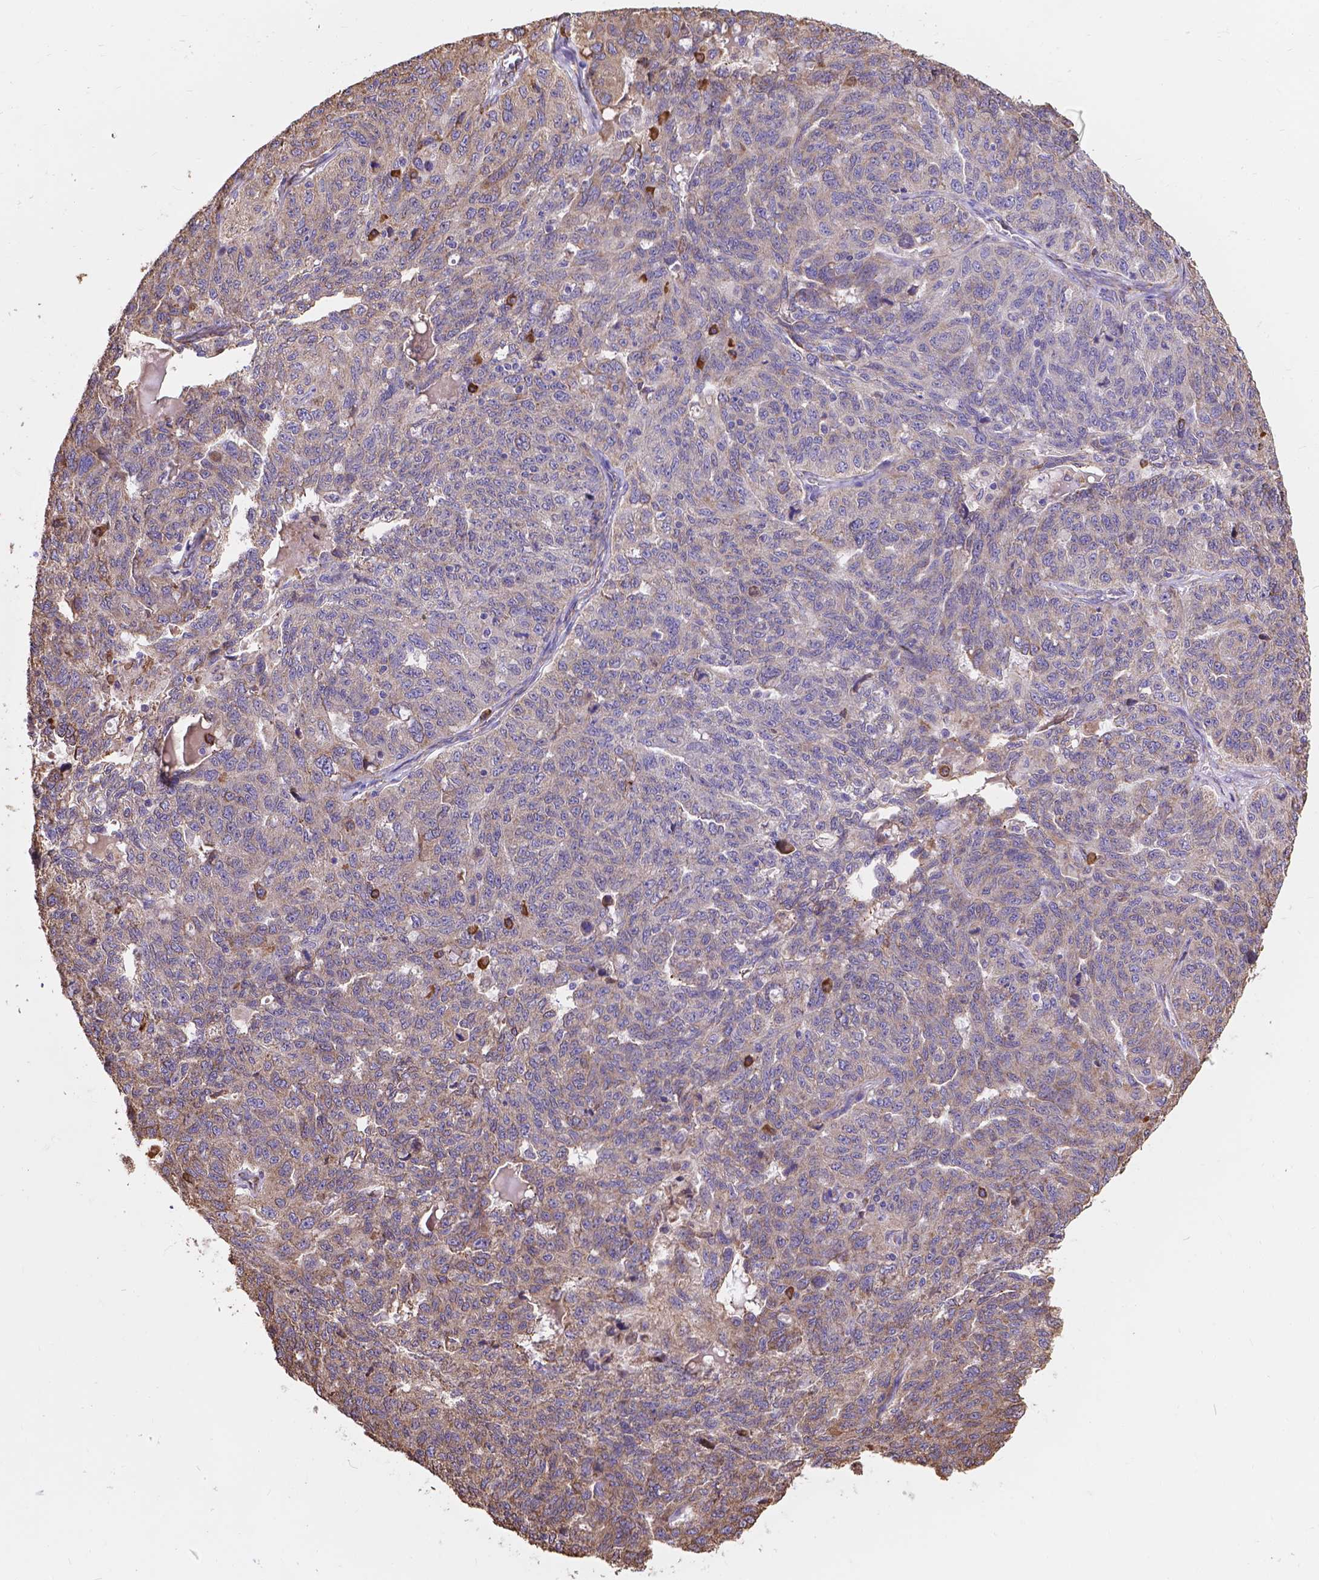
{"staining": {"intensity": "weak", "quantity": "<25%", "location": "cytoplasmic/membranous"}, "tissue": "ovarian cancer", "cell_type": "Tumor cells", "image_type": "cancer", "snomed": [{"axis": "morphology", "description": "Cystadenocarcinoma, serous, NOS"}, {"axis": "topography", "description": "Ovary"}], "caption": "Ovarian cancer stained for a protein using immunohistochemistry (IHC) exhibits no expression tumor cells.", "gene": "IPO11", "patient": {"sex": "female", "age": 71}}